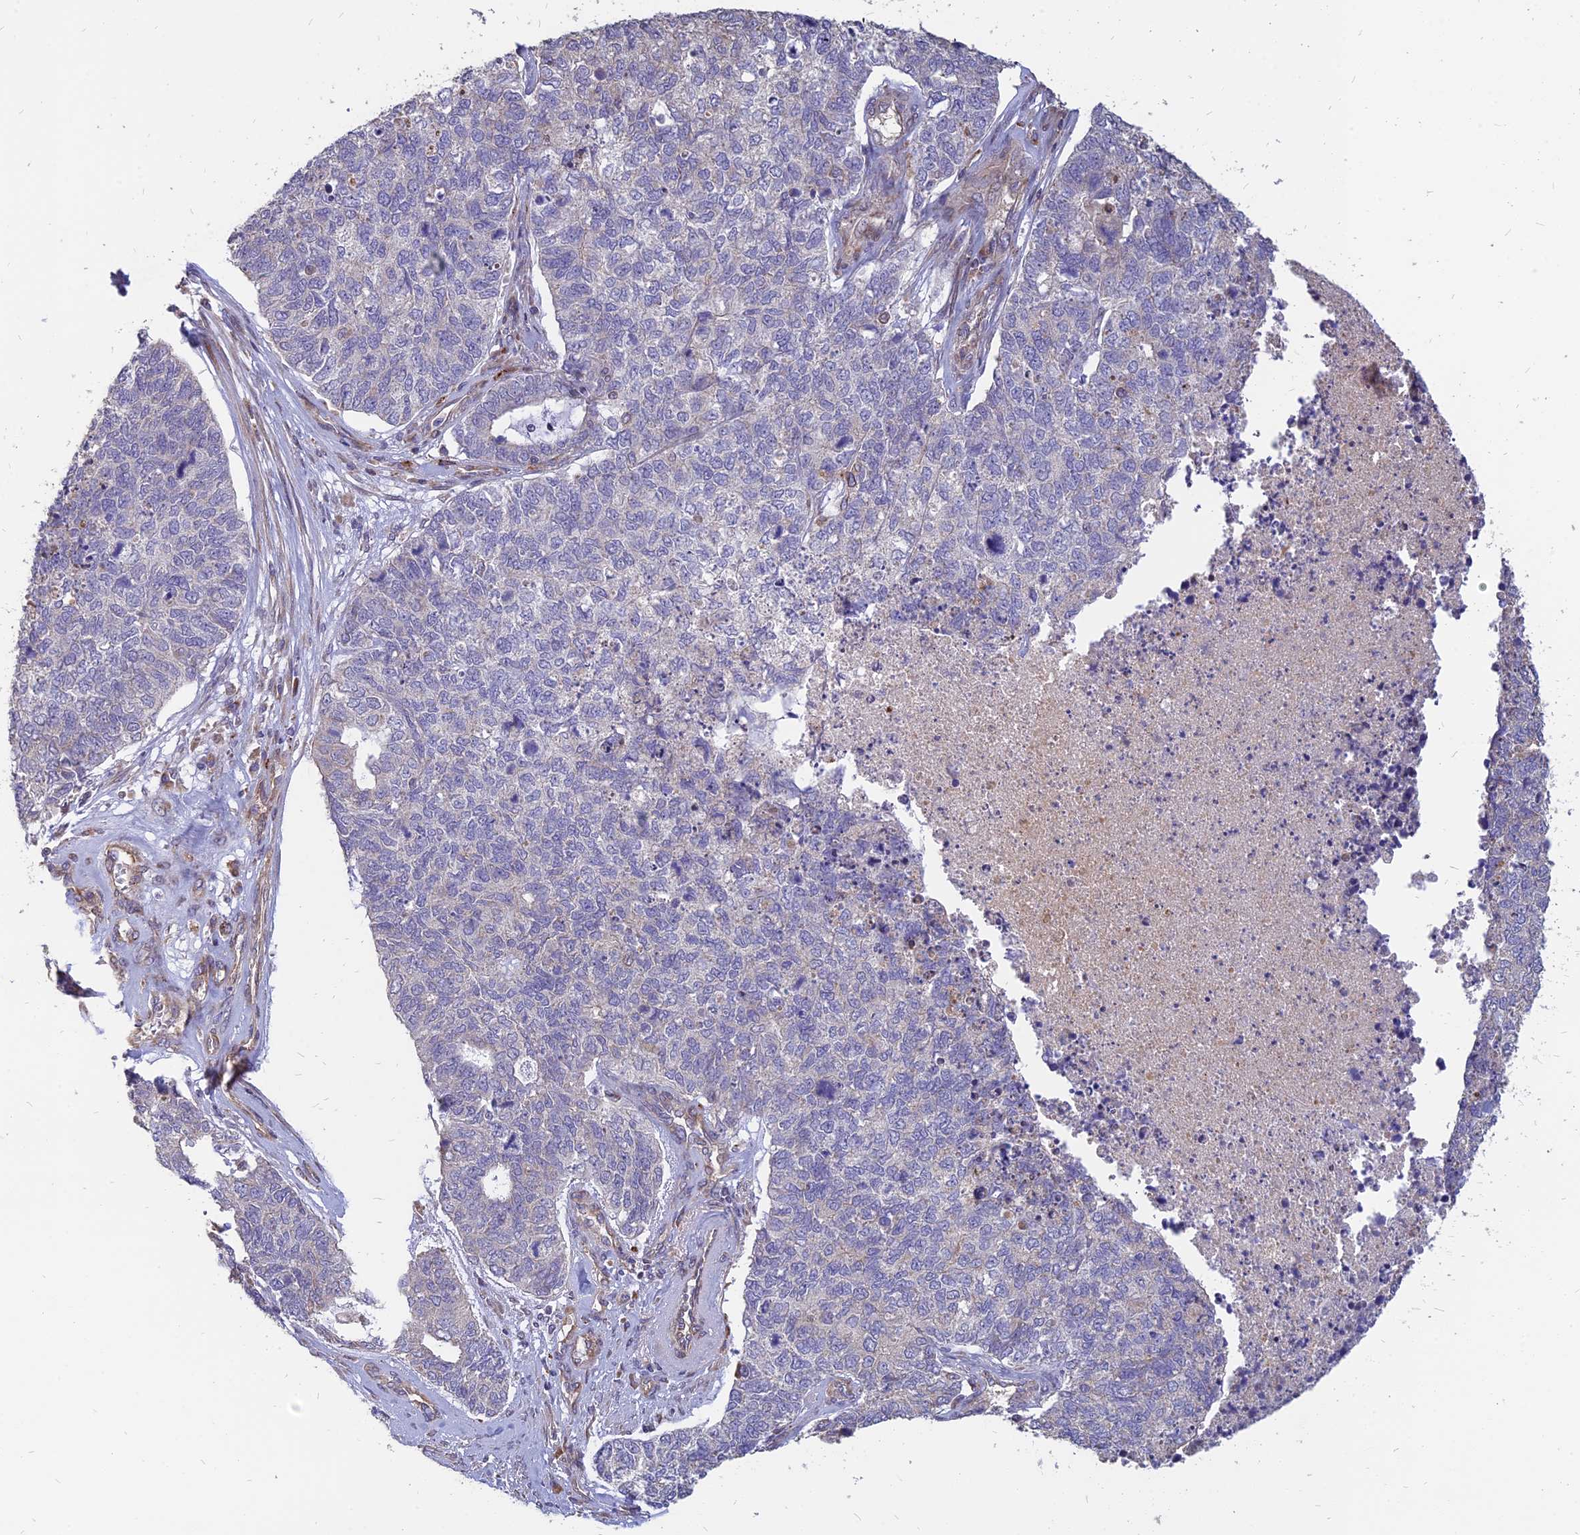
{"staining": {"intensity": "negative", "quantity": "none", "location": "none"}, "tissue": "cervical cancer", "cell_type": "Tumor cells", "image_type": "cancer", "snomed": [{"axis": "morphology", "description": "Squamous cell carcinoma, NOS"}, {"axis": "topography", "description": "Cervix"}], "caption": "Immunohistochemical staining of human cervical cancer displays no significant staining in tumor cells.", "gene": "ST3GAL6", "patient": {"sex": "female", "age": 63}}